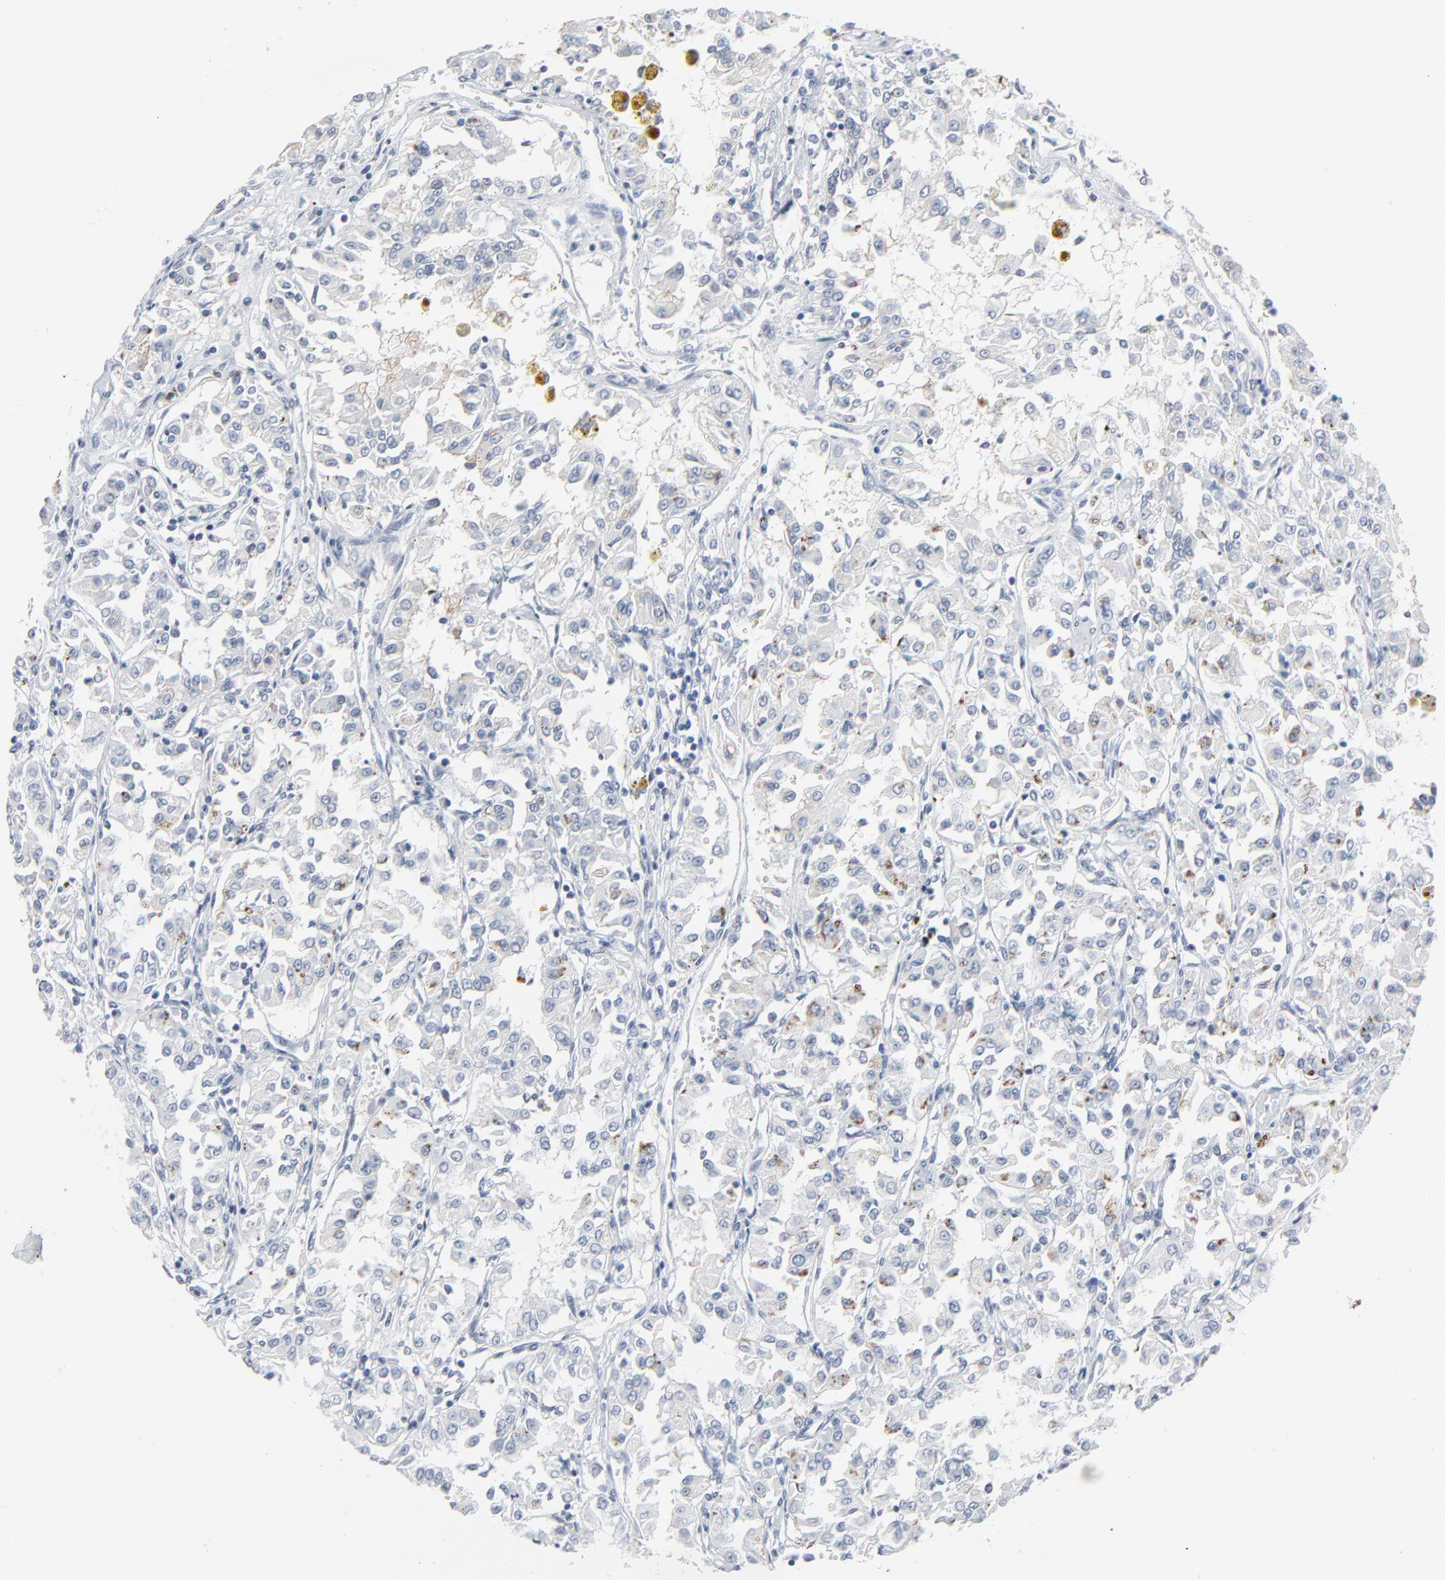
{"staining": {"intensity": "moderate", "quantity": "<25%", "location": "cytoplasmic/membranous"}, "tissue": "renal cancer", "cell_type": "Tumor cells", "image_type": "cancer", "snomed": [{"axis": "morphology", "description": "Adenocarcinoma, NOS"}, {"axis": "topography", "description": "Kidney"}], "caption": "Immunohistochemical staining of human renal cancer (adenocarcinoma) displays low levels of moderate cytoplasmic/membranous expression in approximately <25% of tumor cells.", "gene": "PHGDH", "patient": {"sex": "male", "age": 78}}